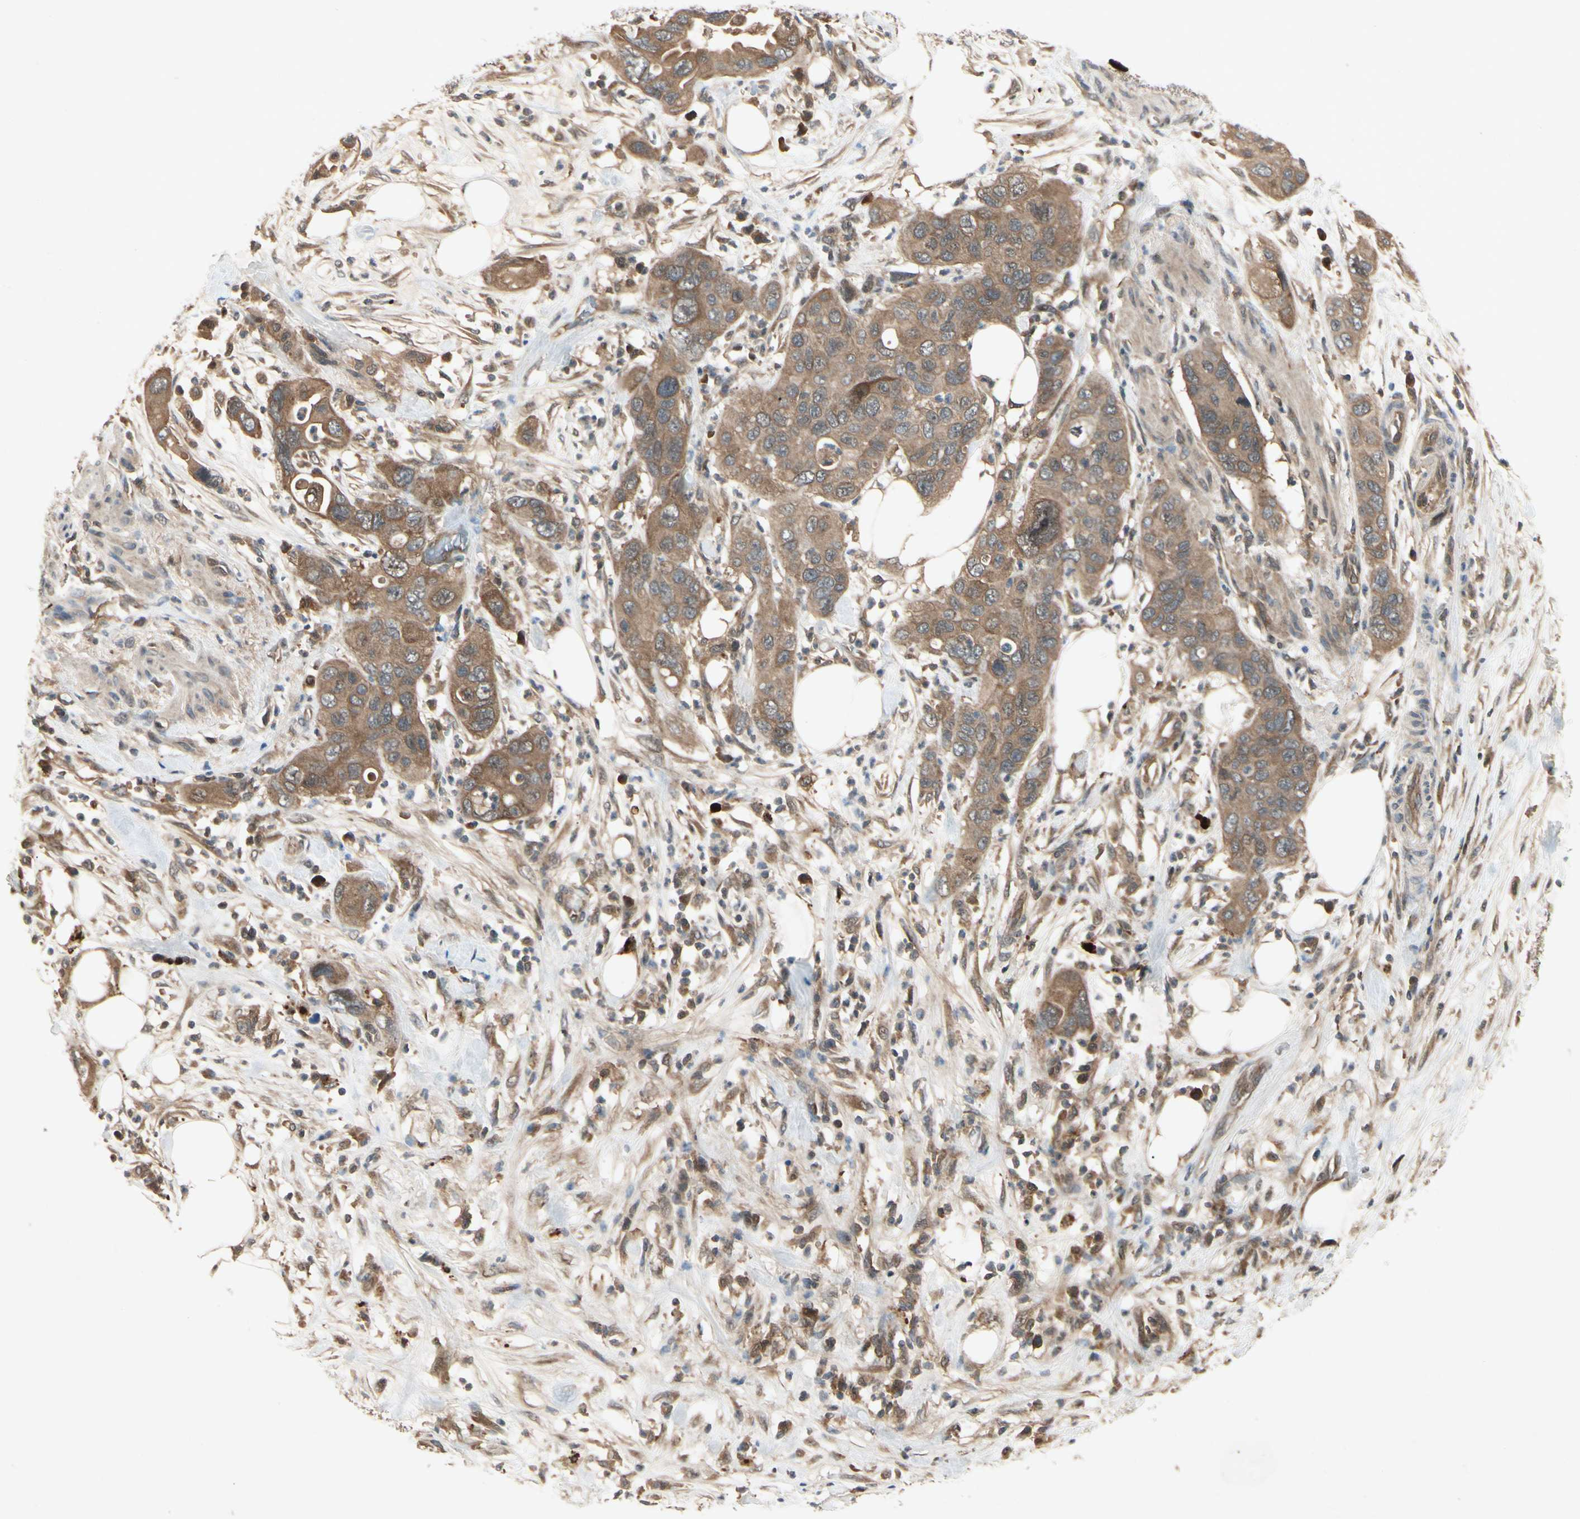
{"staining": {"intensity": "moderate", "quantity": ">75%", "location": "cytoplasmic/membranous"}, "tissue": "pancreatic cancer", "cell_type": "Tumor cells", "image_type": "cancer", "snomed": [{"axis": "morphology", "description": "Adenocarcinoma, NOS"}, {"axis": "topography", "description": "Pancreas"}], "caption": "Moderate cytoplasmic/membranous positivity is present in about >75% of tumor cells in pancreatic cancer (adenocarcinoma). (brown staining indicates protein expression, while blue staining denotes nuclei).", "gene": "RNF14", "patient": {"sex": "female", "age": 71}}